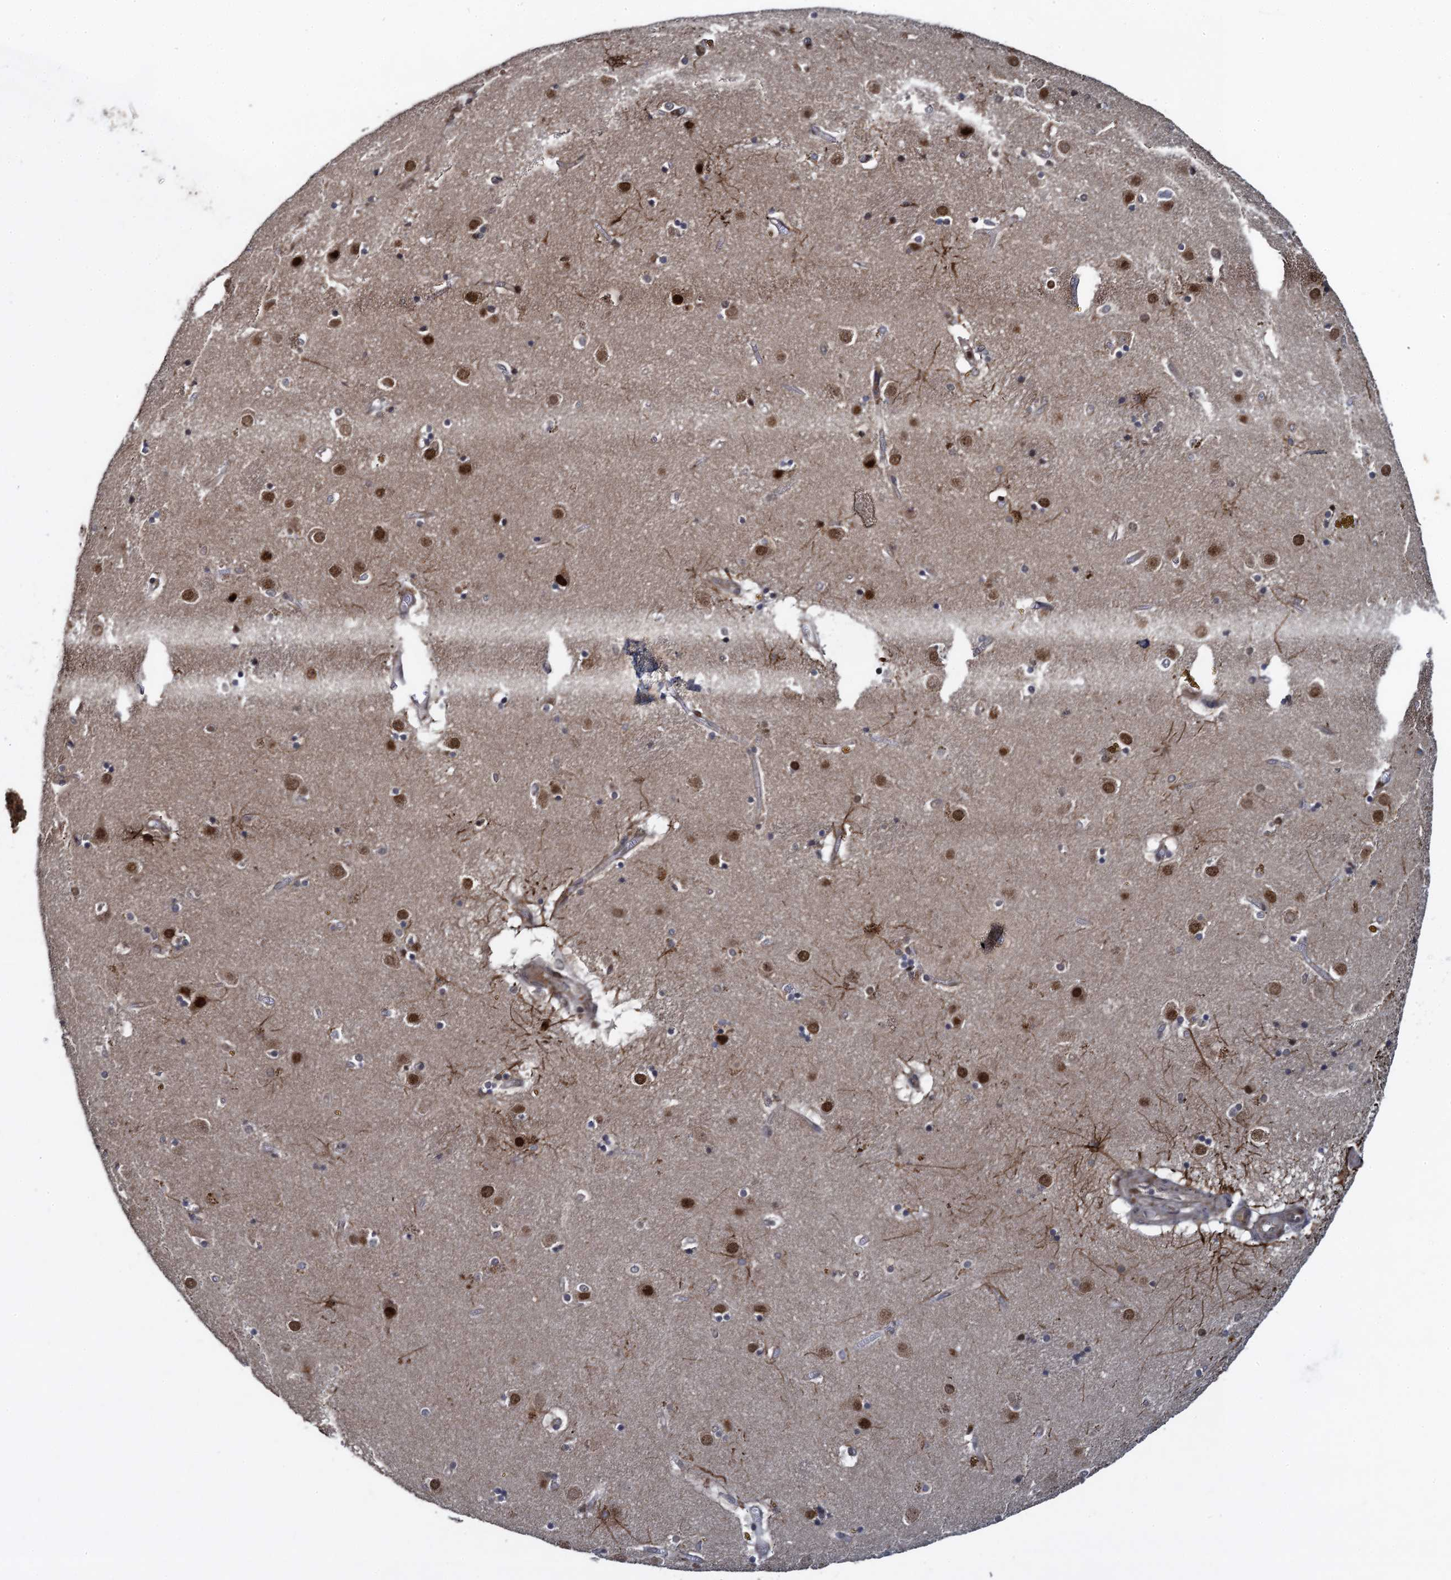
{"staining": {"intensity": "moderate", "quantity": "<25%", "location": "nuclear"}, "tissue": "caudate", "cell_type": "Glial cells", "image_type": "normal", "snomed": [{"axis": "morphology", "description": "Normal tissue, NOS"}, {"axis": "topography", "description": "Lateral ventricle wall"}], "caption": "A low amount of moderate nuclear staining is appreciated in about <25% of glial cells in benign caudate.", "gene": "ATOSA", "patient": {"sex": "male", "age": 70}}